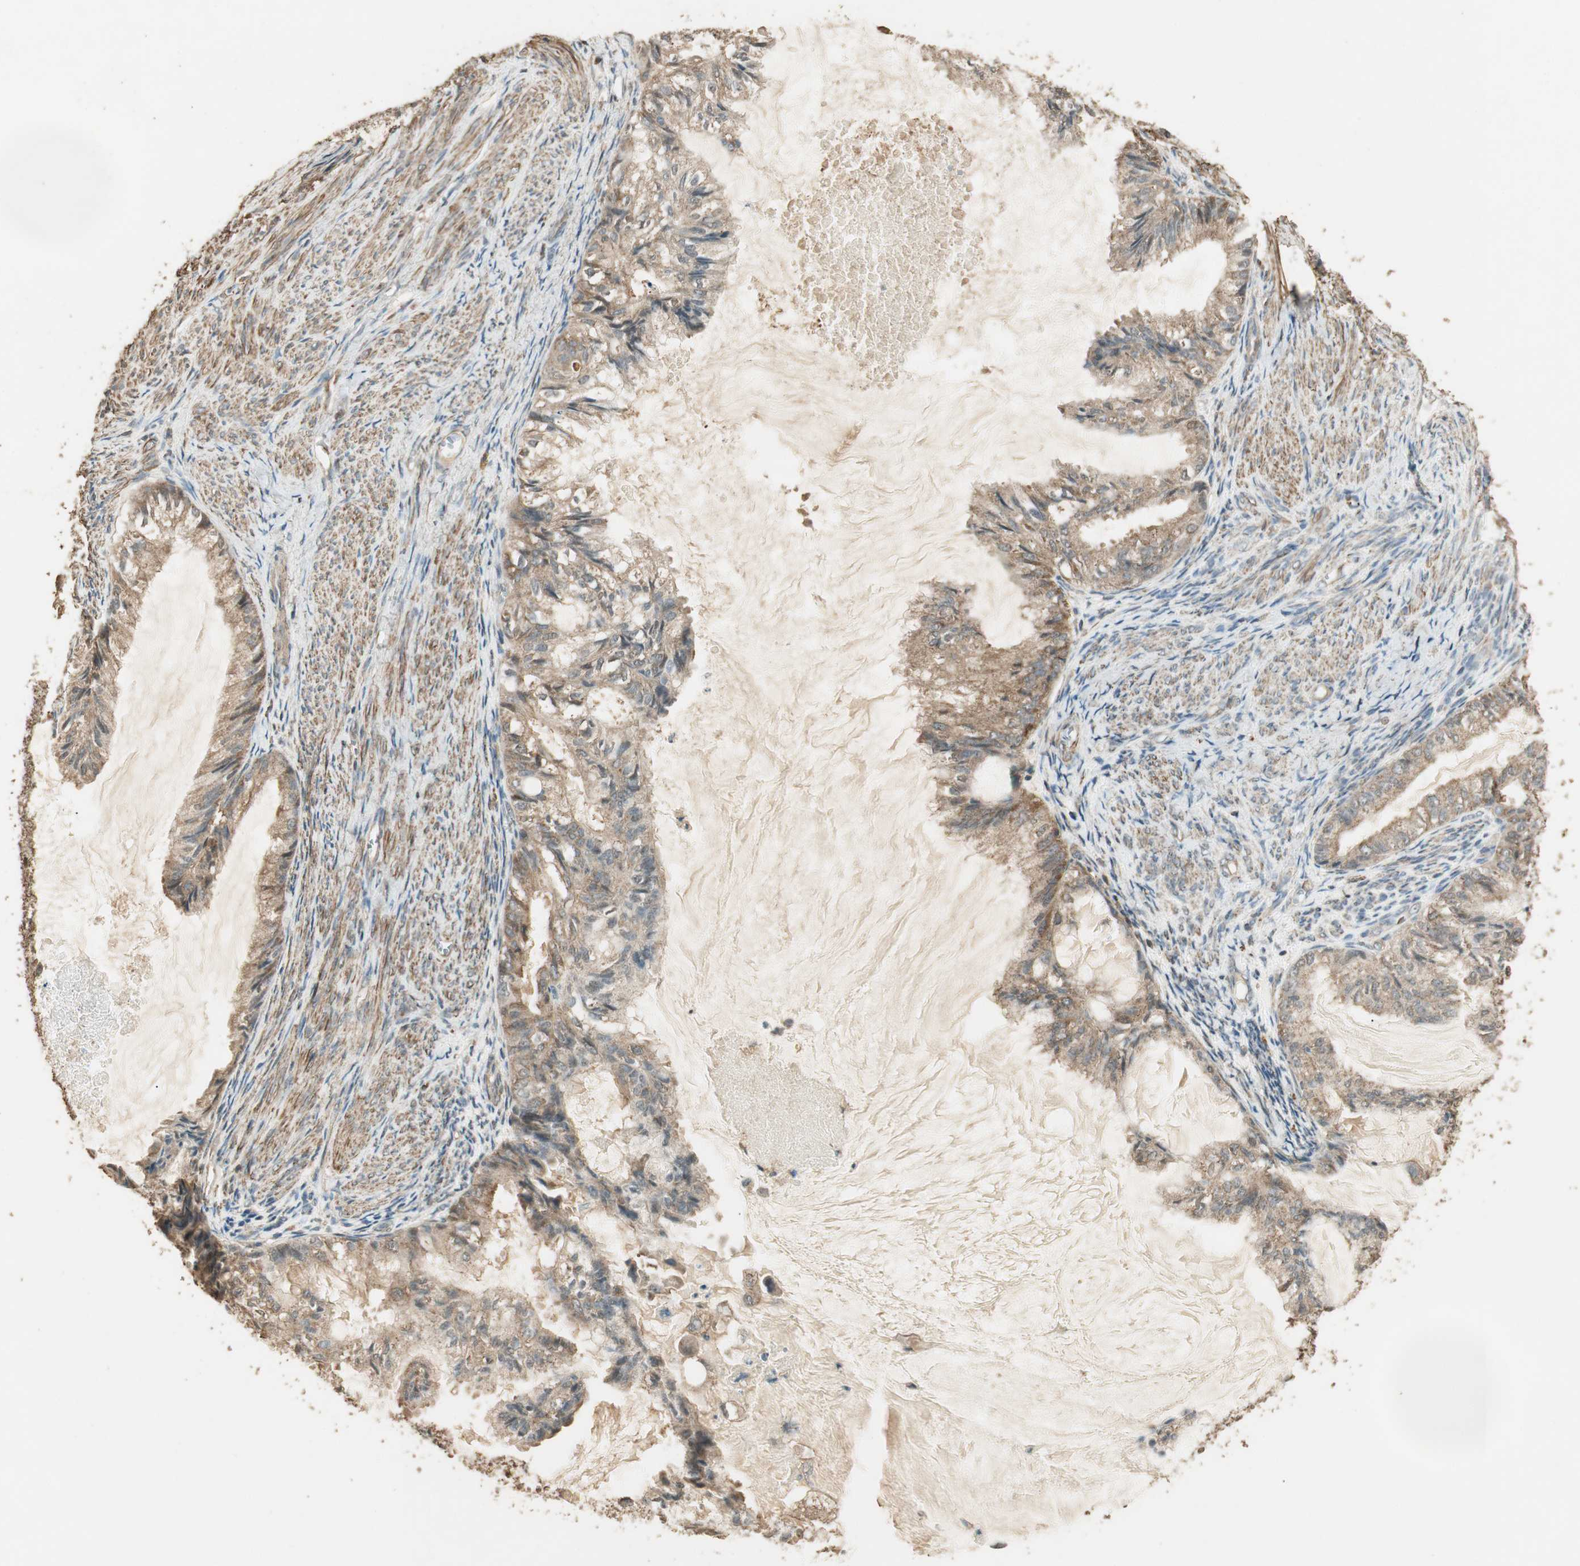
{"staining": {"intensity": "moderate", "quantity": ">75%", "location": "cytoplasmic/membranous"}, "tissue": "cervical cancer", "cell_type": "Tumor cells", "image_type": "cancer", "snomed": [{"axis": "morphology", "description": "Normal tissue, NOS"}, {"axis": "morphology", "description": "Adenocarcinoma, NOS"}, {"axis": "topography", "description": "Cervix"}, {"axis": "topography", "description": "Endometrium"}], "caption": "High-magnification brightfield microscopy of adenocarcinoma (cervical) stained with DAB (brown) and counterstained with hematoxylin (blue). tumor cells exhibit moderate cytoplasmic/membranous expression is present in approximately>75% of cells.", "gene": "USP2", "patient": {"sex": "female", "age": 86}}